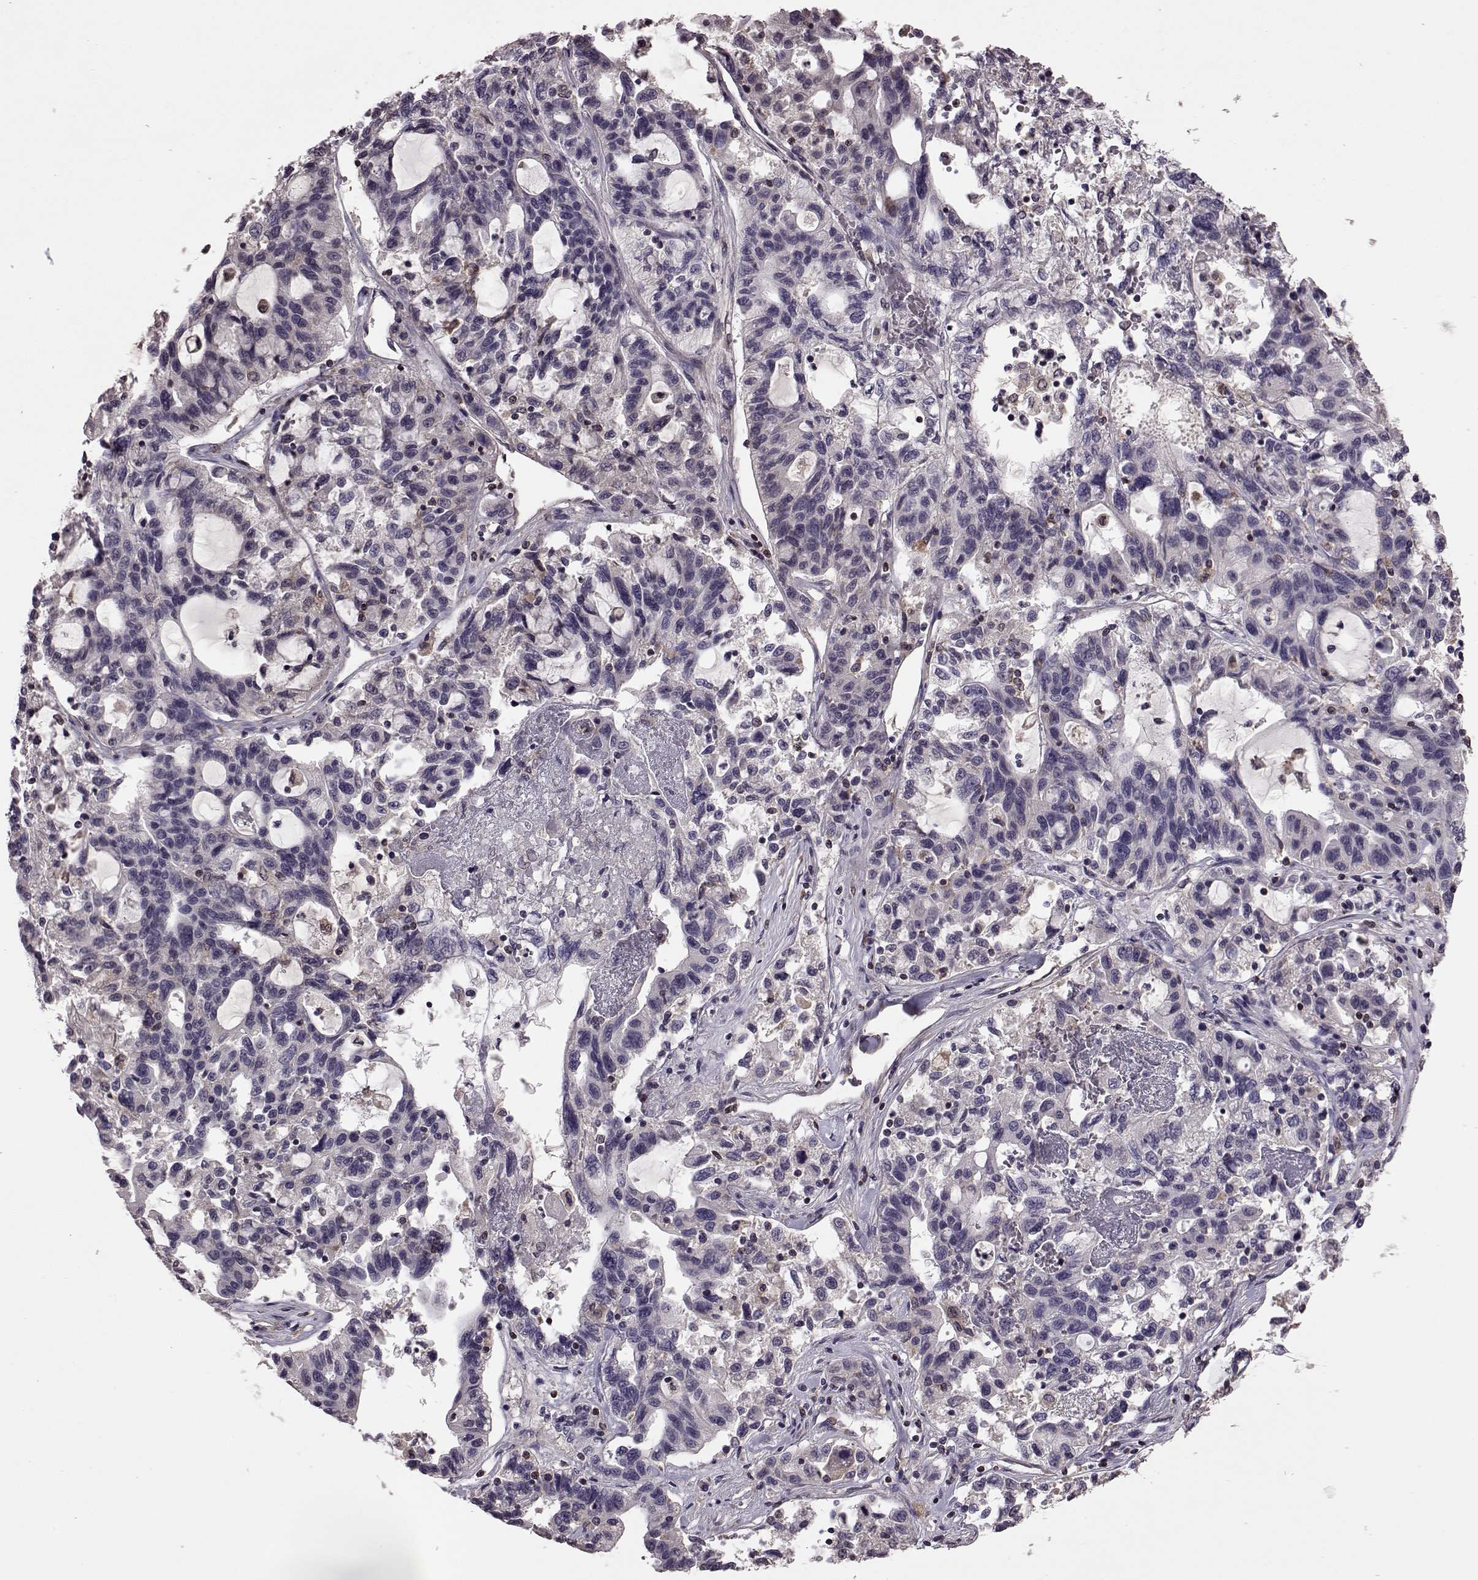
{"staining": {"intensity": "negative", "quantity": "none", "location": "none"}, "tissue": "liver cancer", "cell_type": "Tumor cells", "image_type": "cancer", "snomed": [{"axis": "morphology", "description": "Adenocarcinoma, NOS"}, {"axis": "morphology", "description": "Cholangiocarcinoma"}, {"axis": "topography", "description": "Liver"}], "caption": "Histopathology image shows no significant protein expression in tumor cells of adenocarcinoma (liver). (Stains: DAB immunohistochemistry with hematoxylin counter stain, Microscopy: brightfield microscopy at high magnification).", "gene": "CDC42SE1", "patient": {"sex": "male", "age": 64}}